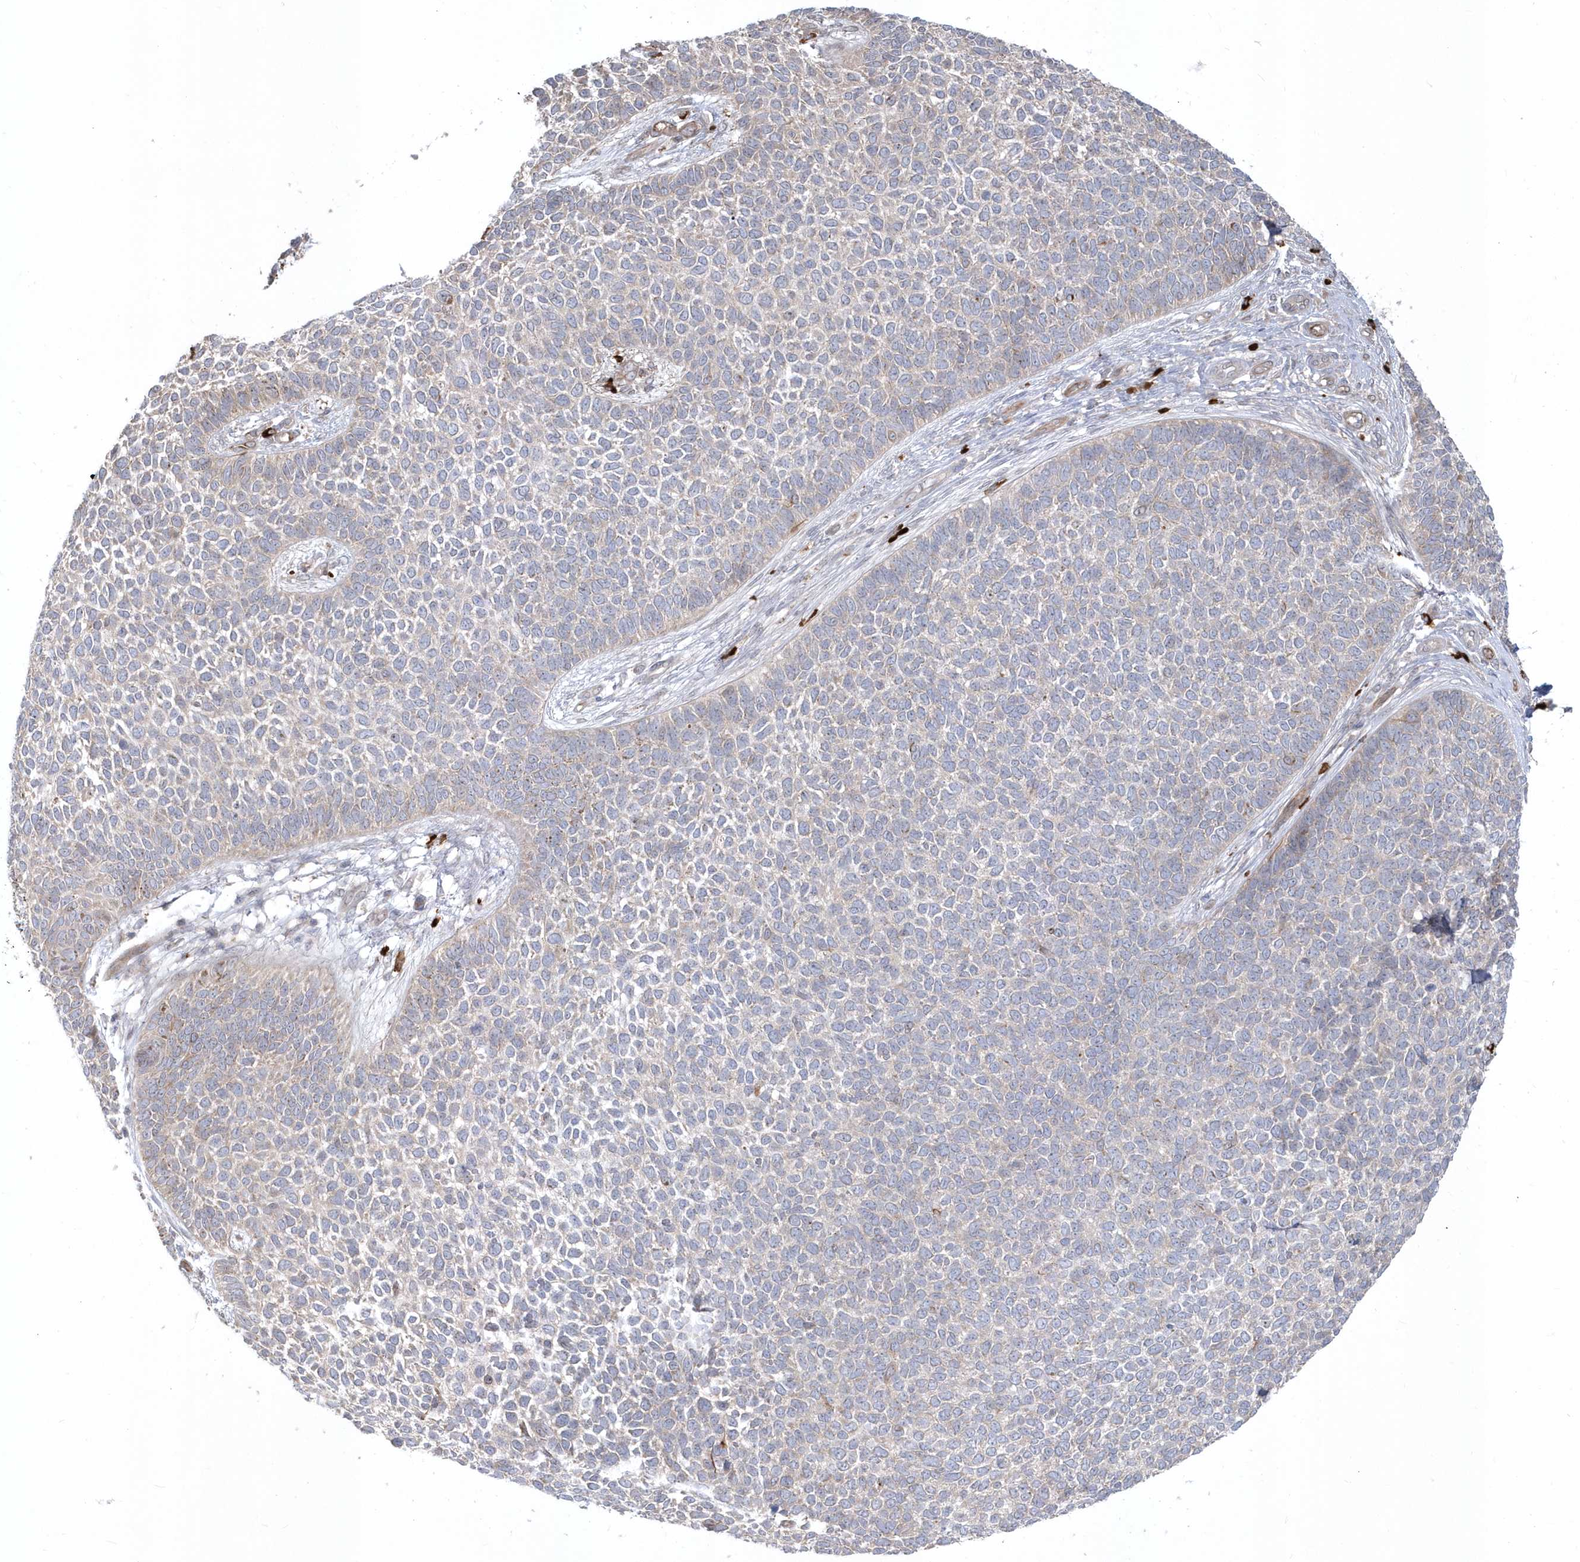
{"staining": {"intensity": "negative", "quantity": "none", "location": "none"}, "tissue": "skin cancer", "cell_type": "Tumor cells", "image_type": "cancer", "snomed": [{"axis": "morphology", "description": "Basal cell carcinoma"}, {"axis": "topography", "description": "Skin"}], "caption": "This is an immunohistochemistry (IHC) image of skin cancer (basal cell carcinoma). There is no staining in tumor cells.", "gene": "DHX57", "patient": {"sex": "female", "age": 84}}